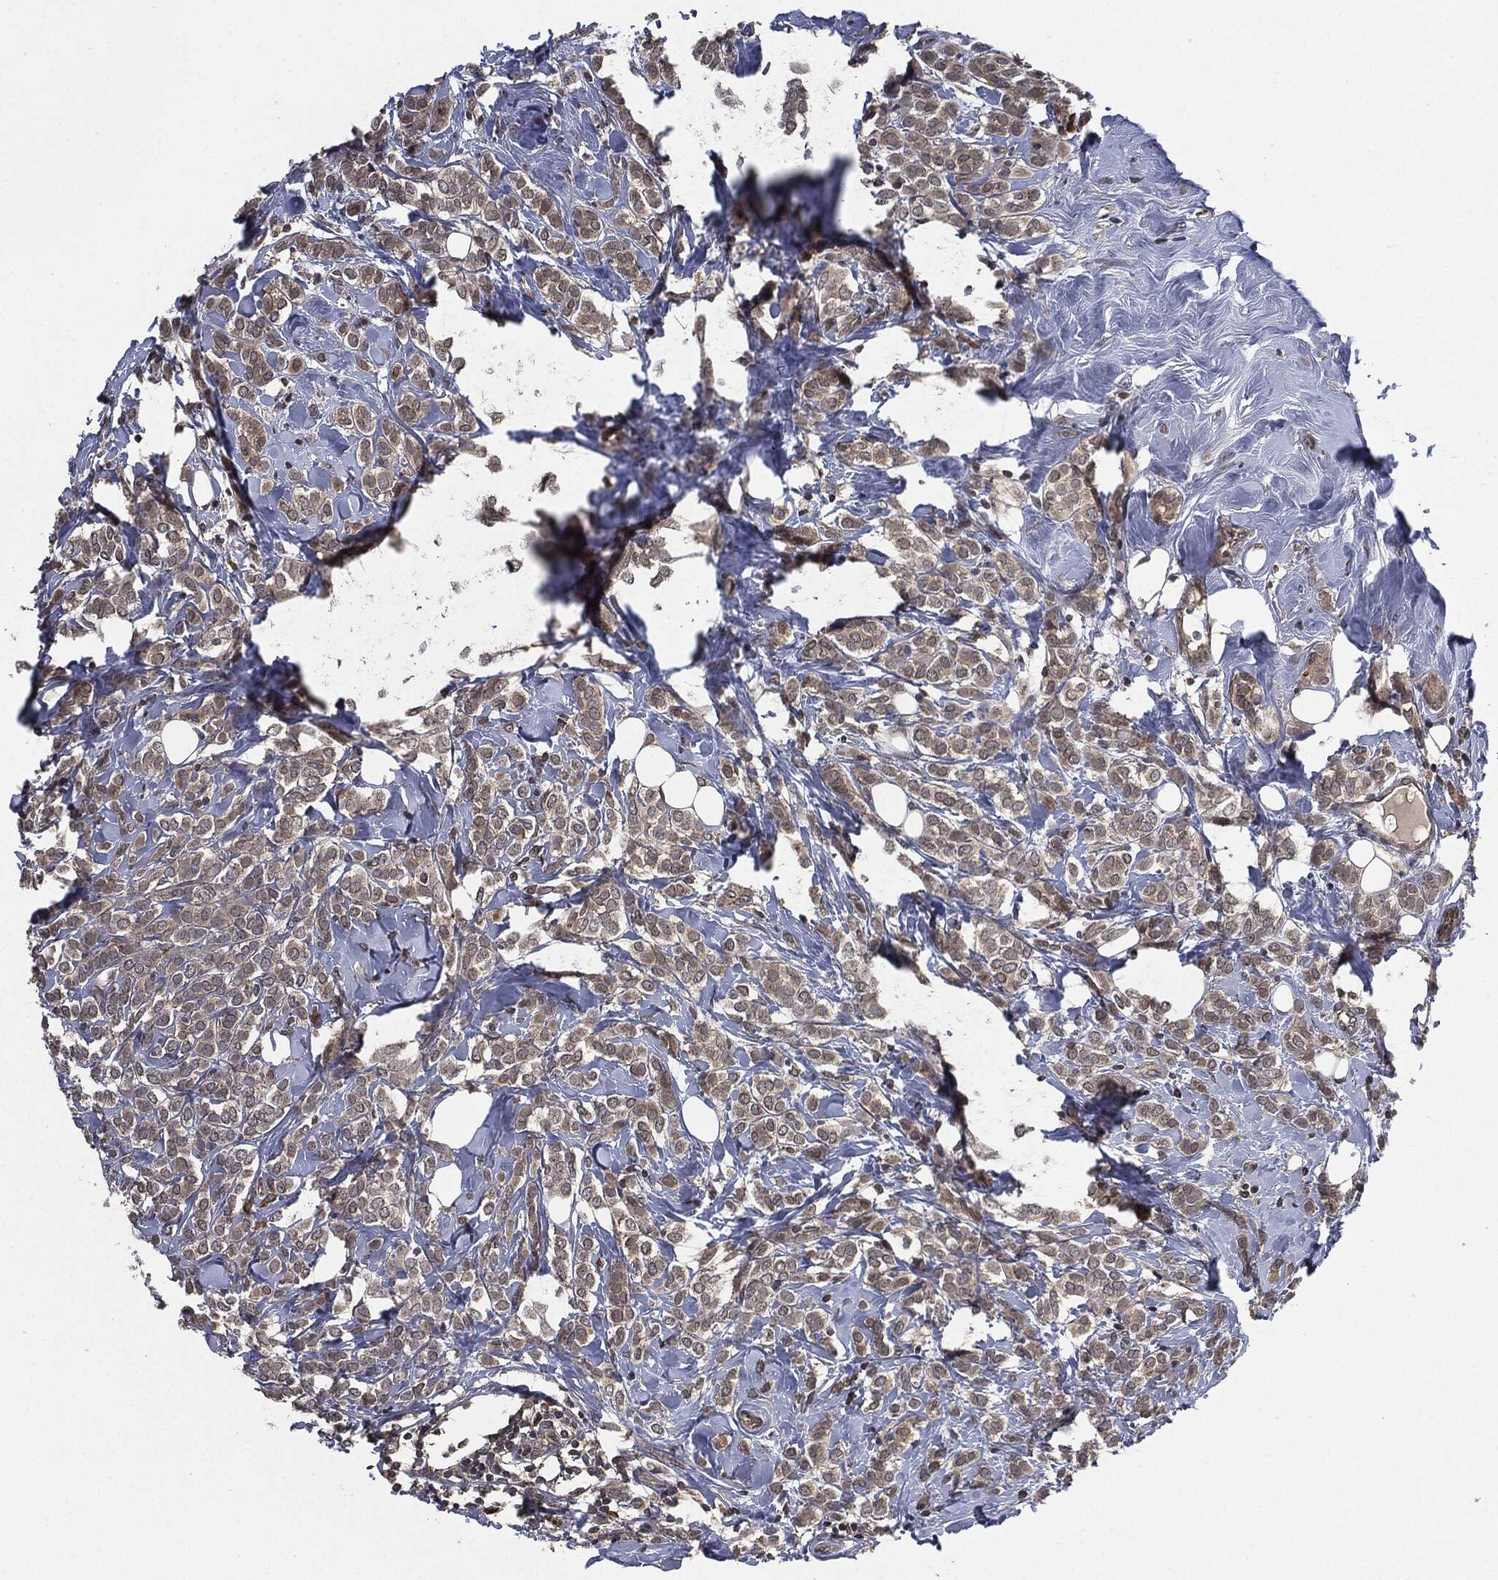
{"staining": {"intensity": "weak", "quantity": "25%-75%", "location": "cytoplasmic/membranous"}, "tissue": "breast cancer", "cell_type": "Tumor cells", "image_type": "cancer", "snomed": [{"axis": "morphology", "description": "Lobular carcinoma"}, {"axis": "topography", "description": "Breast"}], "caption": "An image of human breast lobular carcinoma stained for a protein reveals weak cytoplasmic/membranous brown staining in tumor cells.", "gene": "UBR1", "patient": {"sex": "female", "age": 49}}